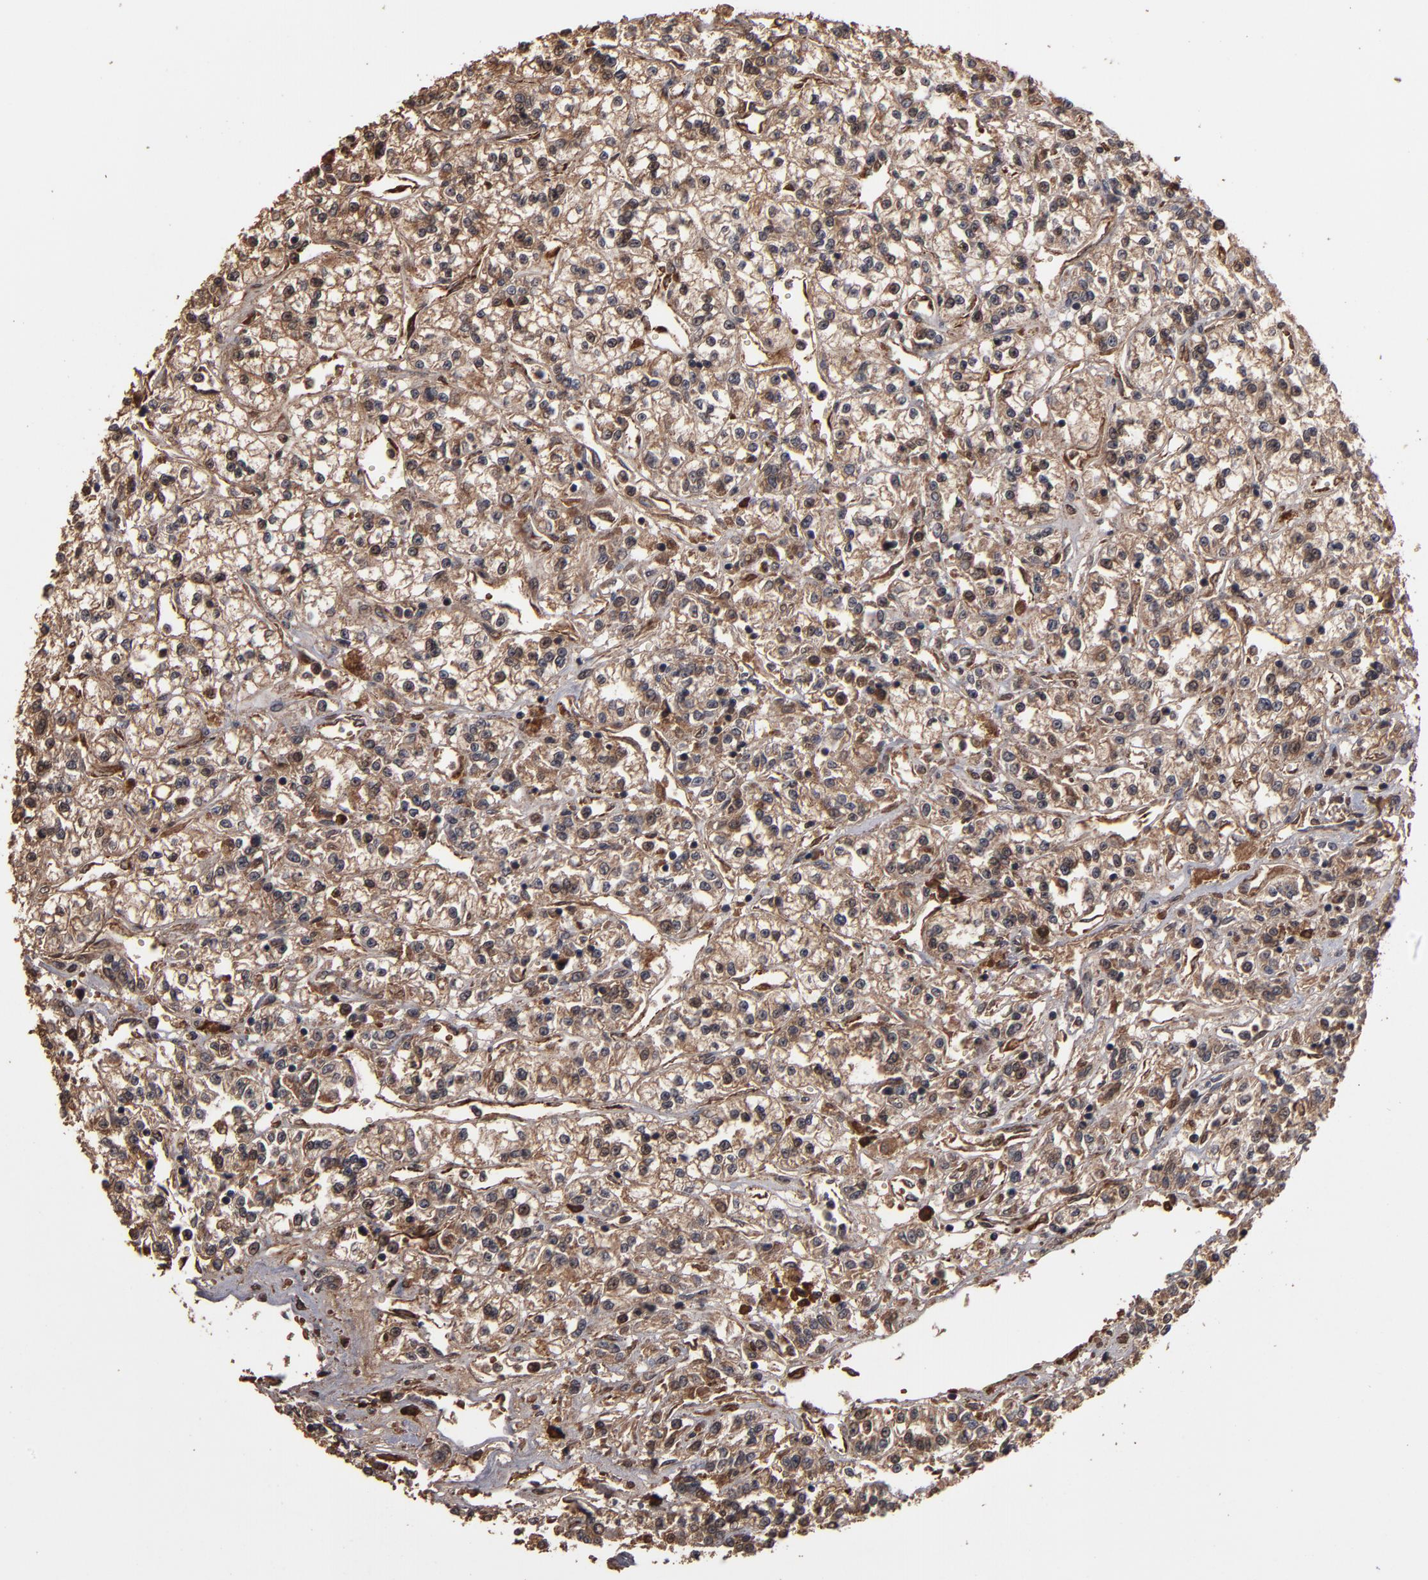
{"staining": {"intensity": "moderate", "quantity": ">75%", "location": "cytoplasmic/membranous,nuclear"}, "tissue": "renal cancer", "cell_type": "Tumor cells", "image_type": "cancer", "snomed": [{"axis": "morphology", "description": "Adenocarcinoma, NOS"}, {"axis": "topography", "description": "Kidney"}], "caption": "Immunohistochemistry (IHC) of human renal cancer displays medium levels of moderate cytoplasmic/membranous and nuclear staining in approximately >75% of tumor cells. The staining was performed using DAB (3,3'-diaminobenzidine) to visualize the protein expression in brown, while the nuclei were stained in blue with hematoxylin (Magnification: 20x).", "gene": "NXF2B", "patient": {"sex": "female", "age": 76}}